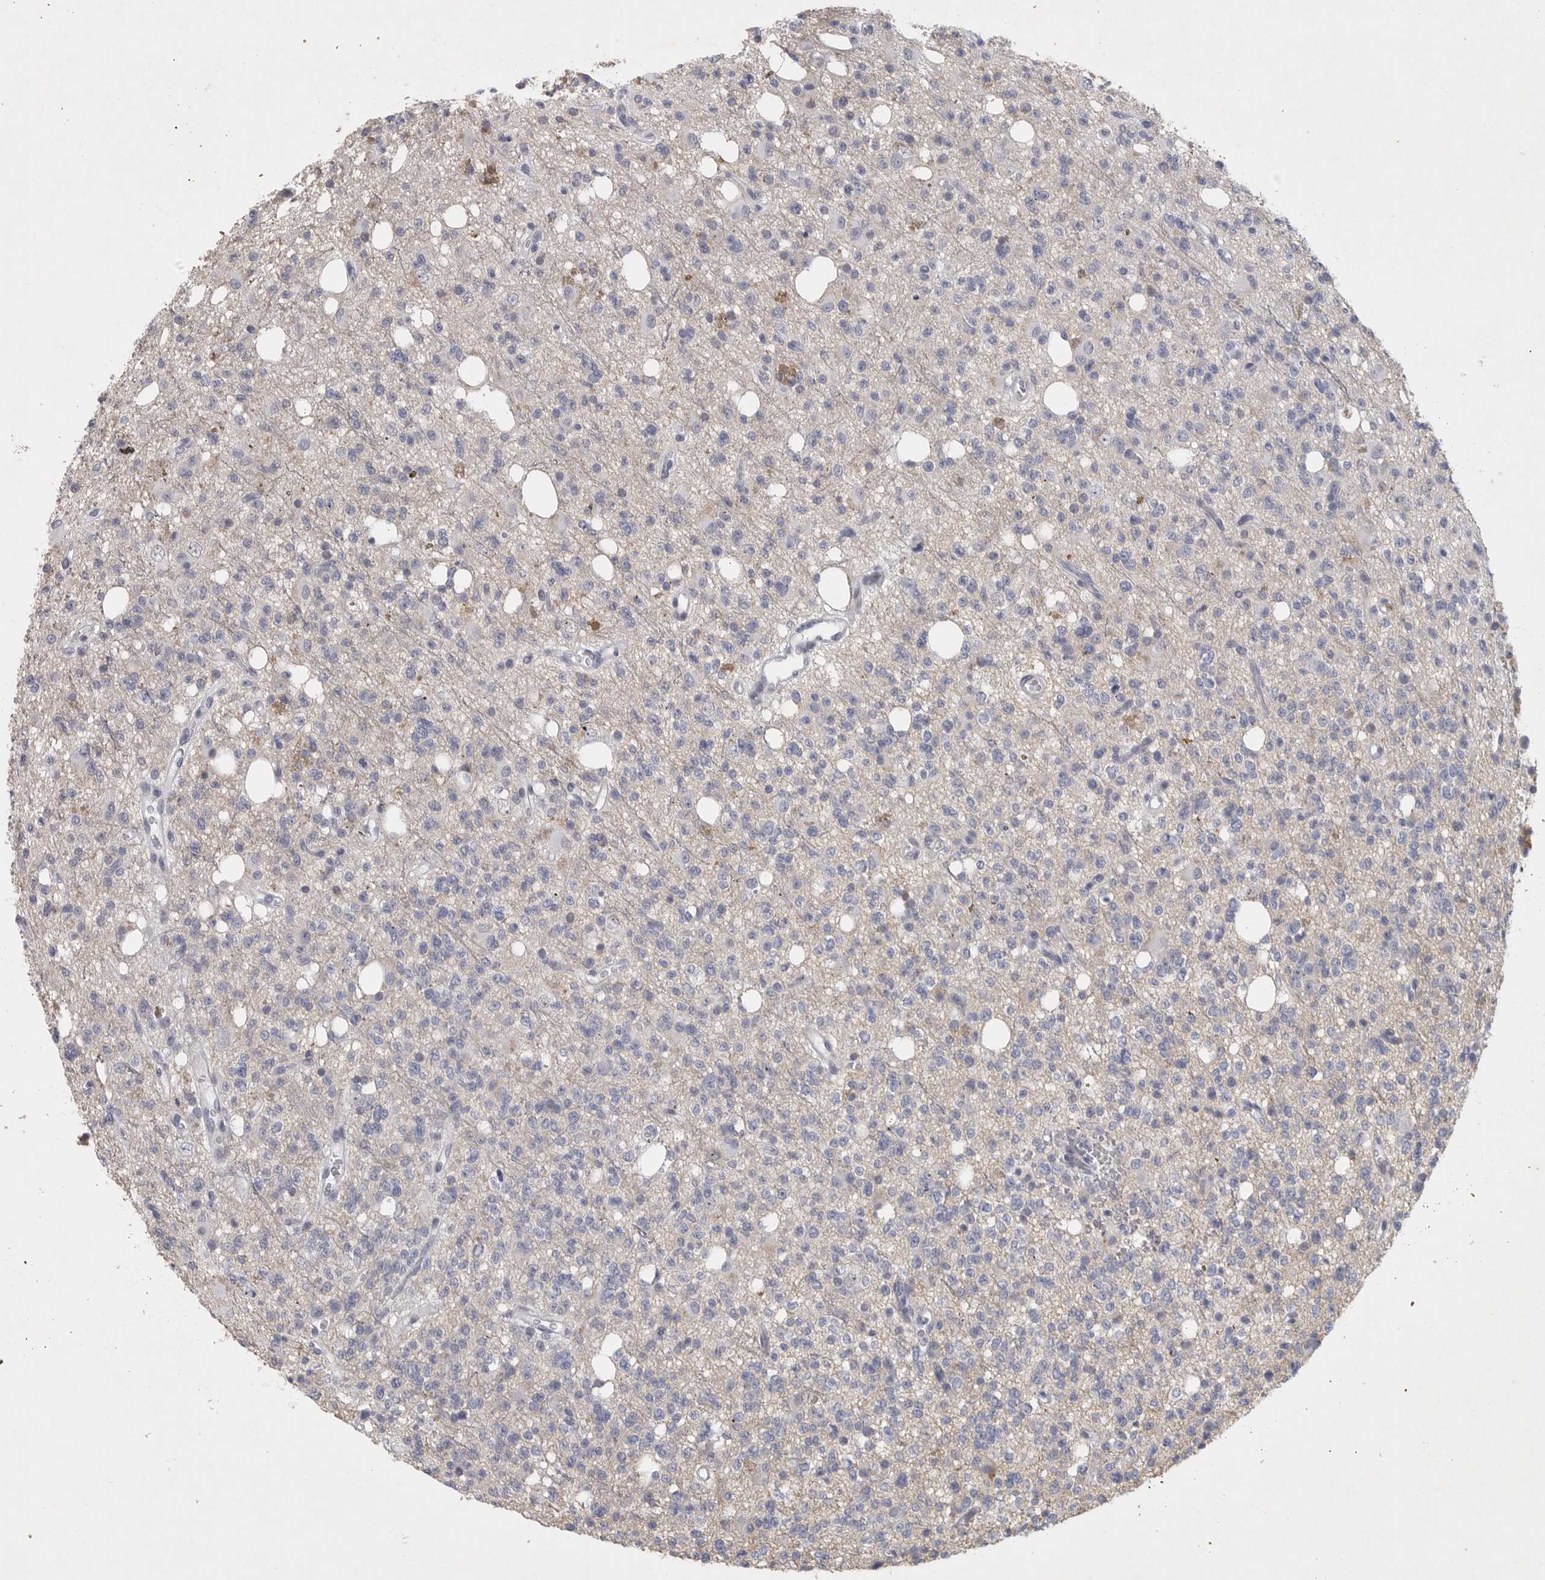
{"staining": {"intensity": "negative", "quantity": "none", "location": "none"}, "tissue": "glioma", "cell_type": "Tumor cells", "image_type": "cancer", "snomed": [{"axis": "morphology", "description": "Glioma, malignant, High grade"}, {"axis": "topography", "description": "Brain"}], "caption": "This photomicrograph is of malignant glioma (high-grade) stained with immunohistochemistry to label a protein in brown with the nuclei are counter-stained blue. There is no expression in tumor cells.", "gene": "TNR", "patient": {"sex": "female", "age": 62}}